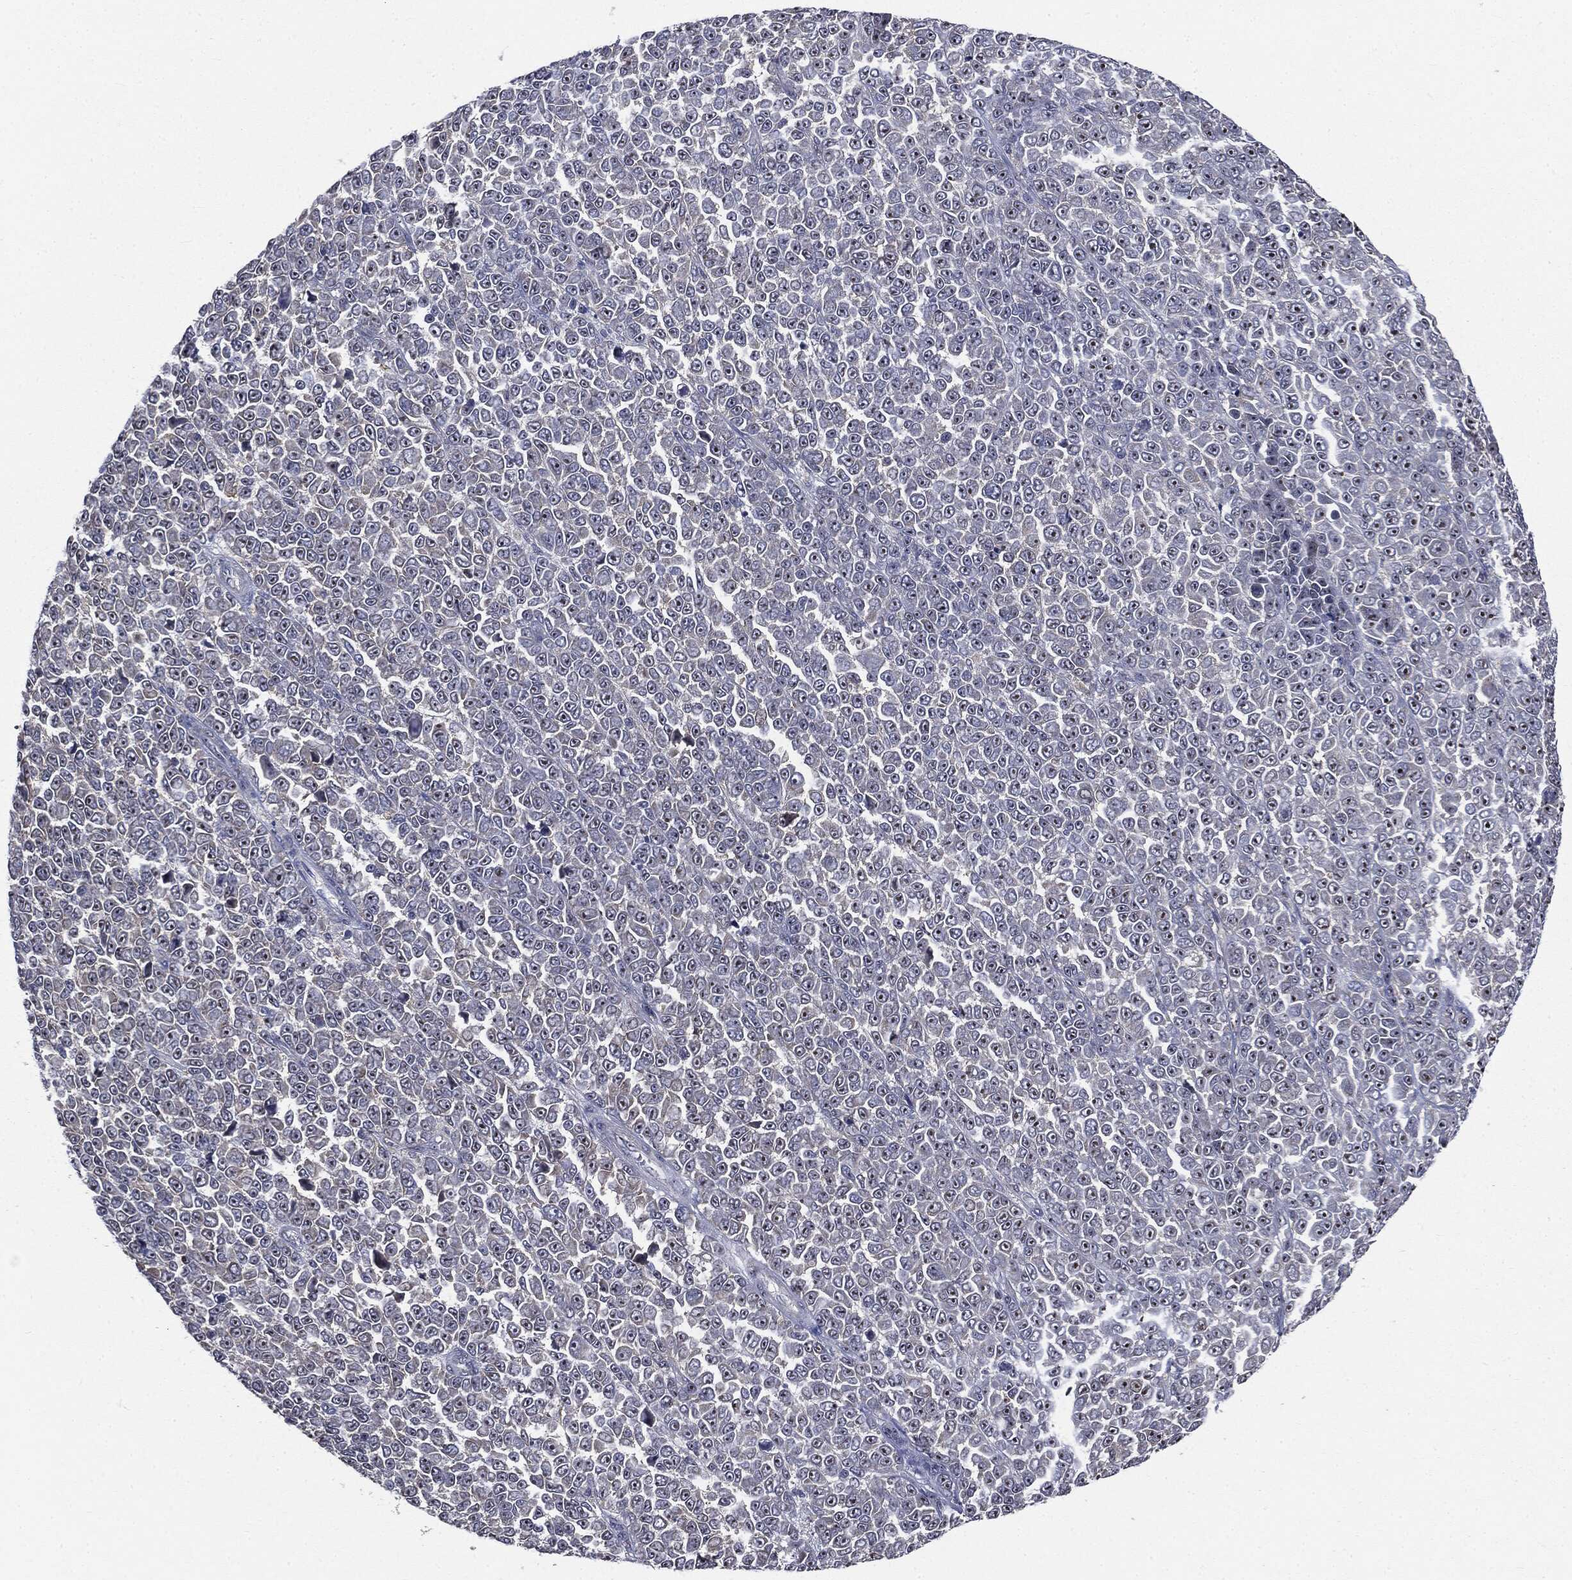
{"staining": {"intensity": "moderate", "quantity": "<25%", "location": "nuclear"}, "tissue": "melanoma", "cell_type": "Tumor cells", "image_type": "cancer", "snomed": [{"axis": "morphology", "description": "Malignant melanoma, NOS"}, {"axis": "topography", "description": "Skin"}], "caption": "This photomicrograph displays IHC staining of human melanoma, with low moderate nuclear expression in about <25% of tumor cells.", "gene": "TRMT1L", "patient": {"sex": "female", "age": 95}}